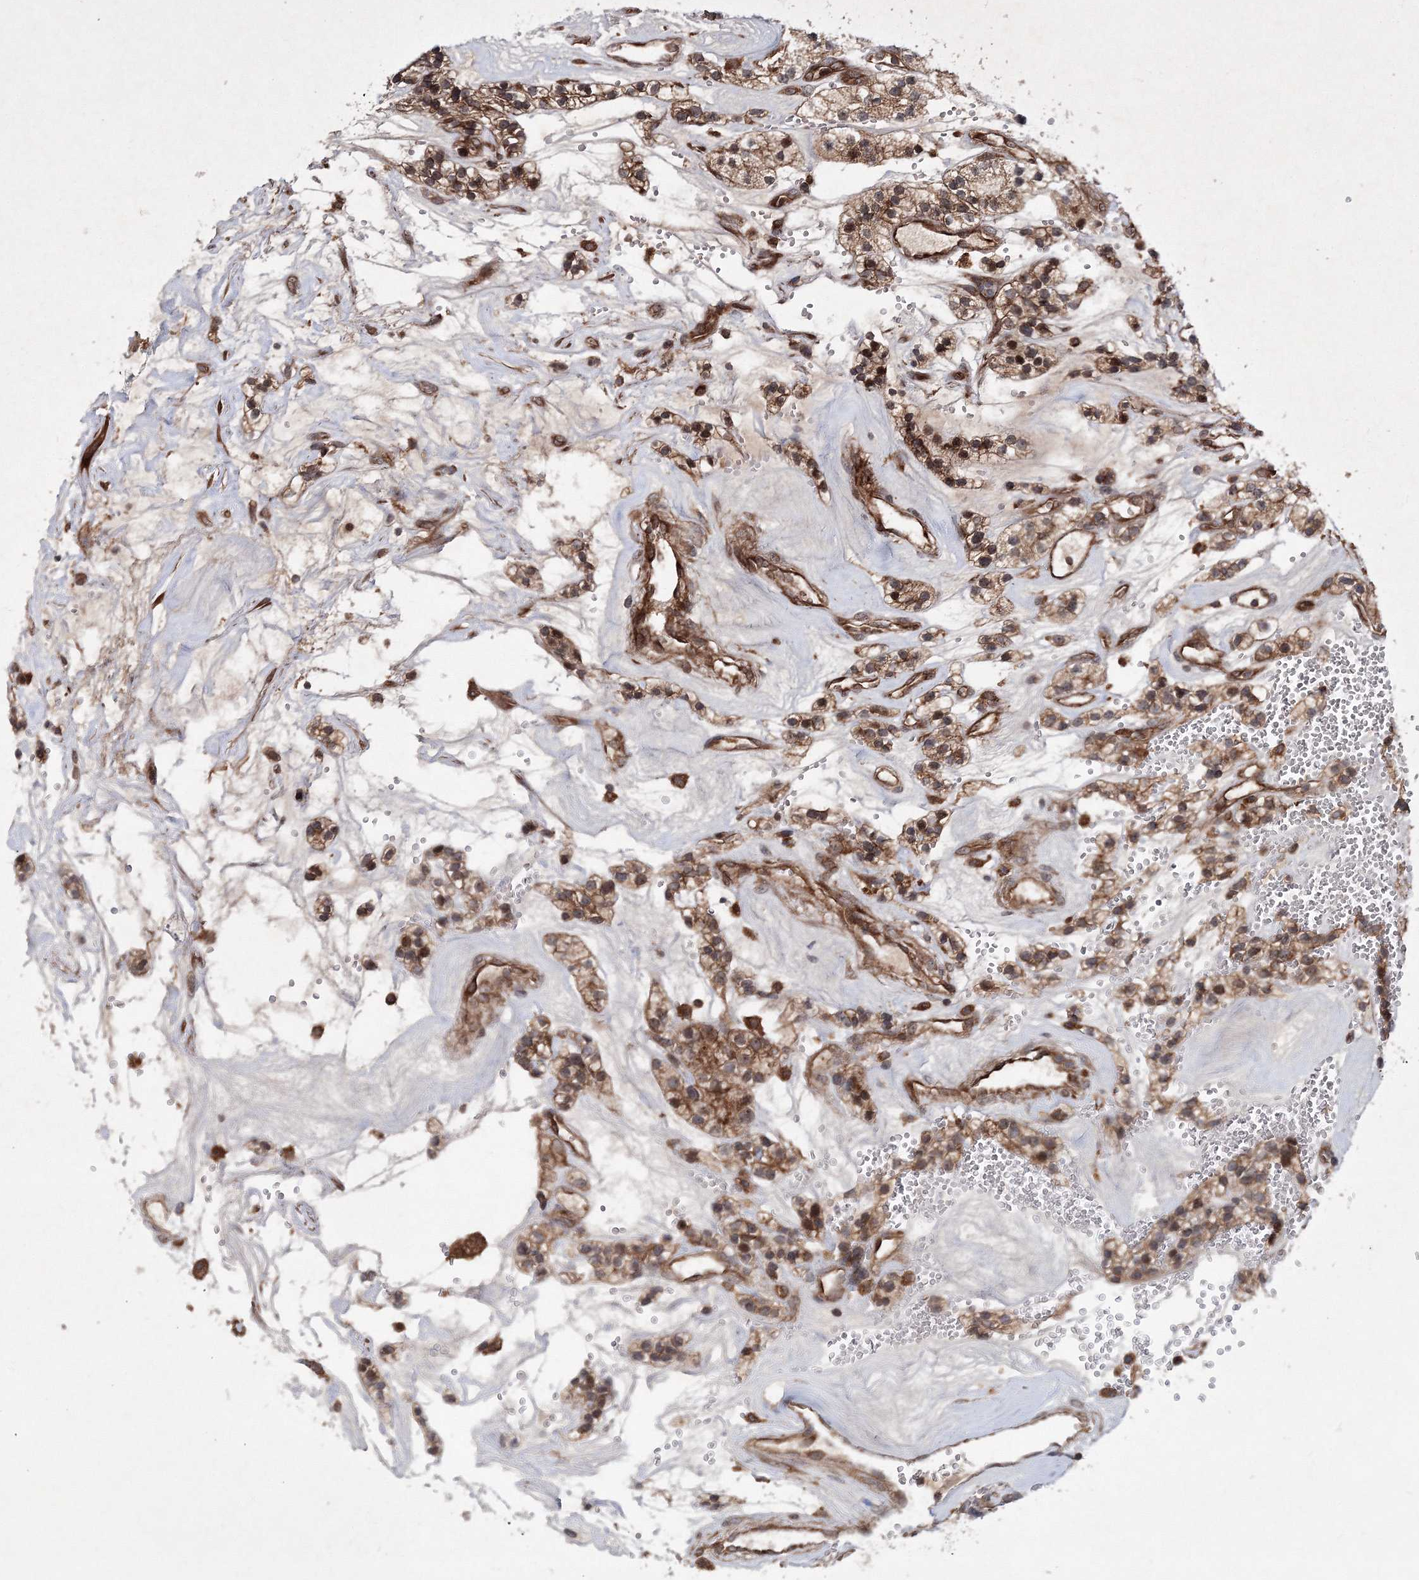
{"staining": {"intensity": "moderate", "quantity": ">75%", "location": "cytoplasmic/membranous,nuclear"}, "tissue": "renal cancer", "cell_type": "Tumor cells", "image_type": "cancer", "snomed": [{"axis": "morphology", "description": "Adenocarcinoma, NOS"}, {"axis": "topography", "description": "Kidney"}], "caption": "Renal cancer (adenocarcinoma) stained with a protein marker displays moderate staining in tumor cells.", "gene": "DNAJC13", "patient": {"sex": "female", "age": 57}}